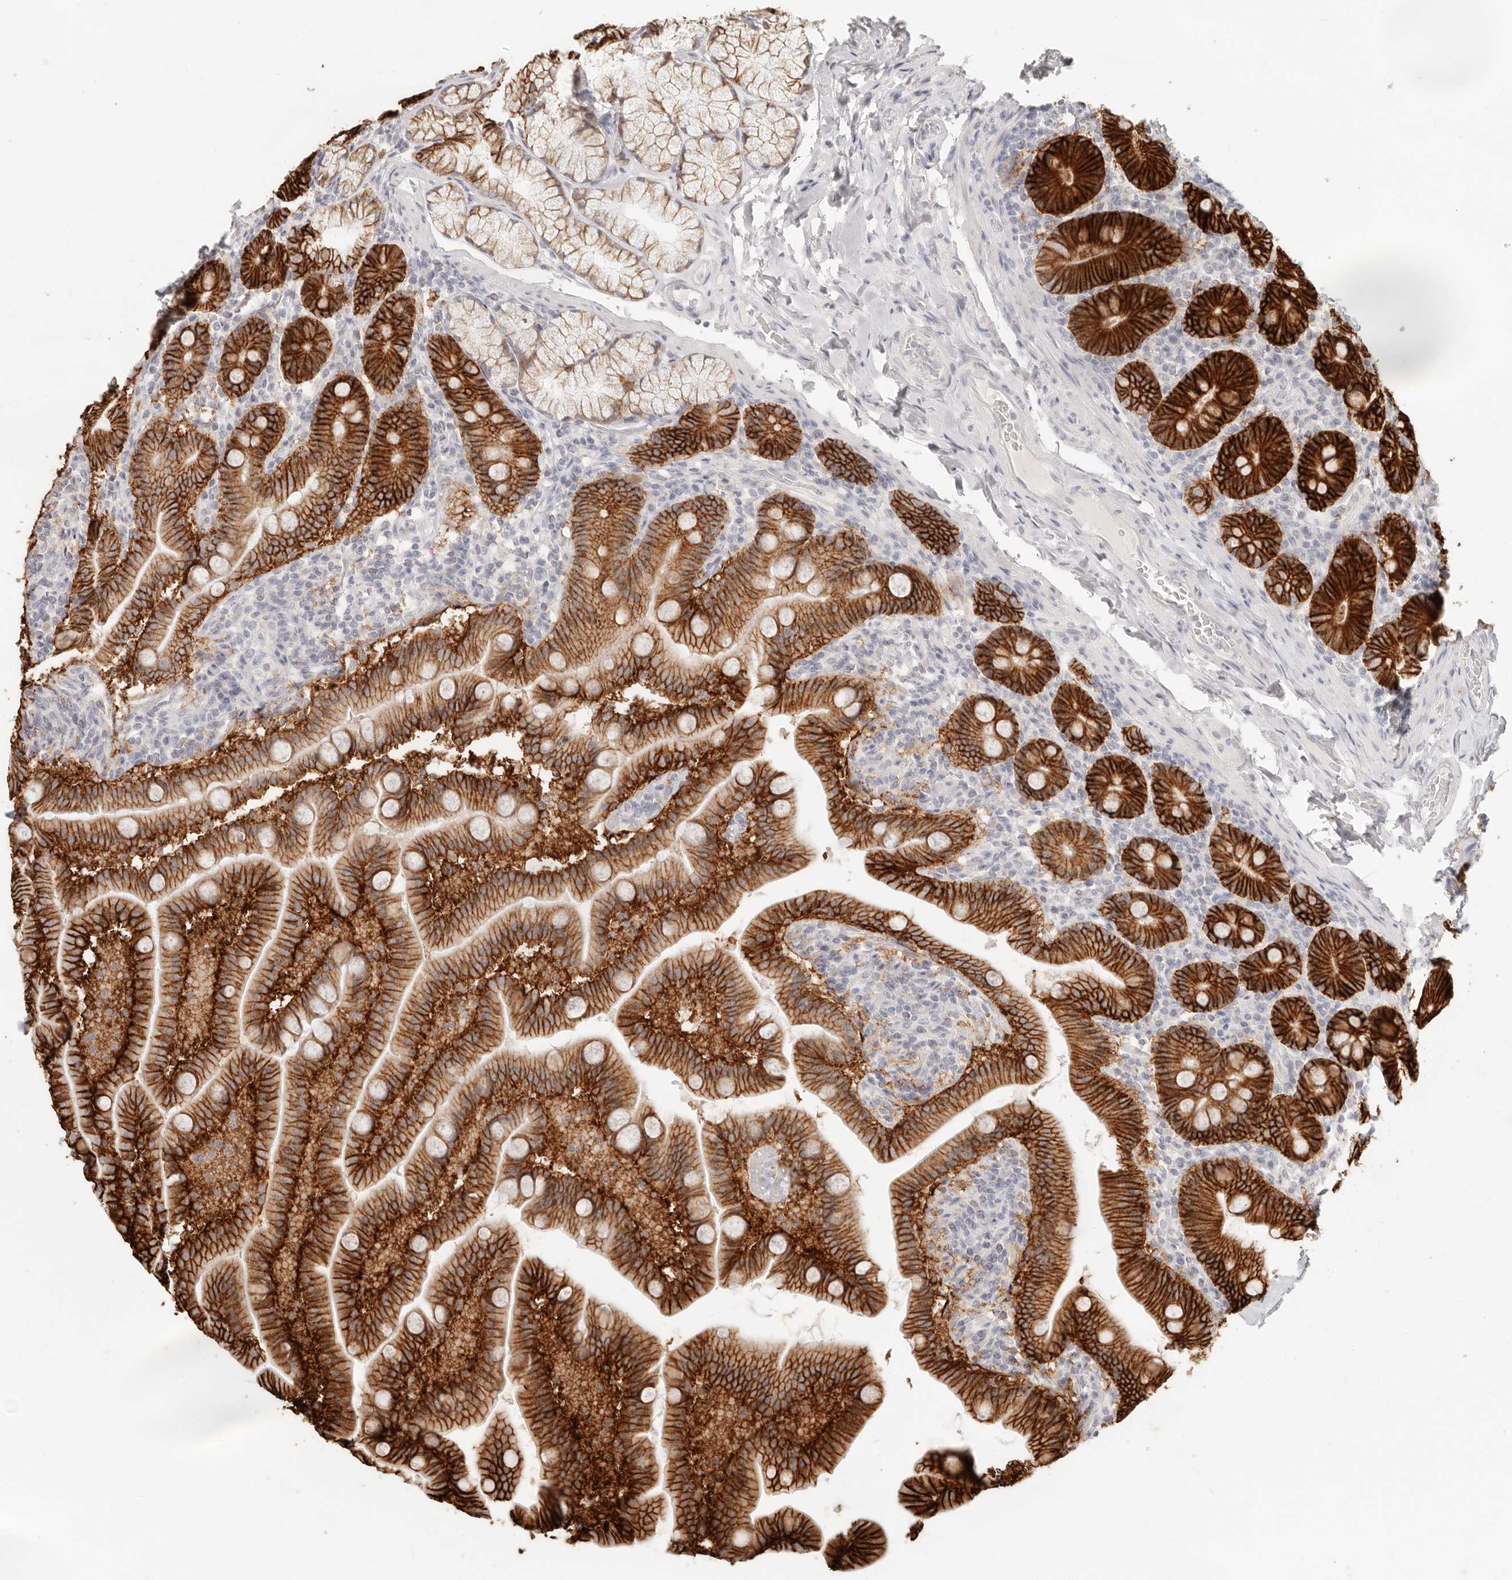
{"staining": {"intensity": "strong", "quantity": ">75%", "location": "cytoplasmic/membranous"}, "tissue": "duodenum", "cell_type": "Glandular cells", "image_type": "normal", "snomed": [{"axis": "morphology", "description": "Normal tissue, NOS"}, {"axis": "topography", "description": "Duodenum"}], "caption": "This is an image of immunohistochemistry (IHC) staining of normal duodenum, which shows strong positivity in the cytoplasmic/membranous of glandular cells.", "gene": "EPCAM", "patient": {"sex": "male", "age": 54}}